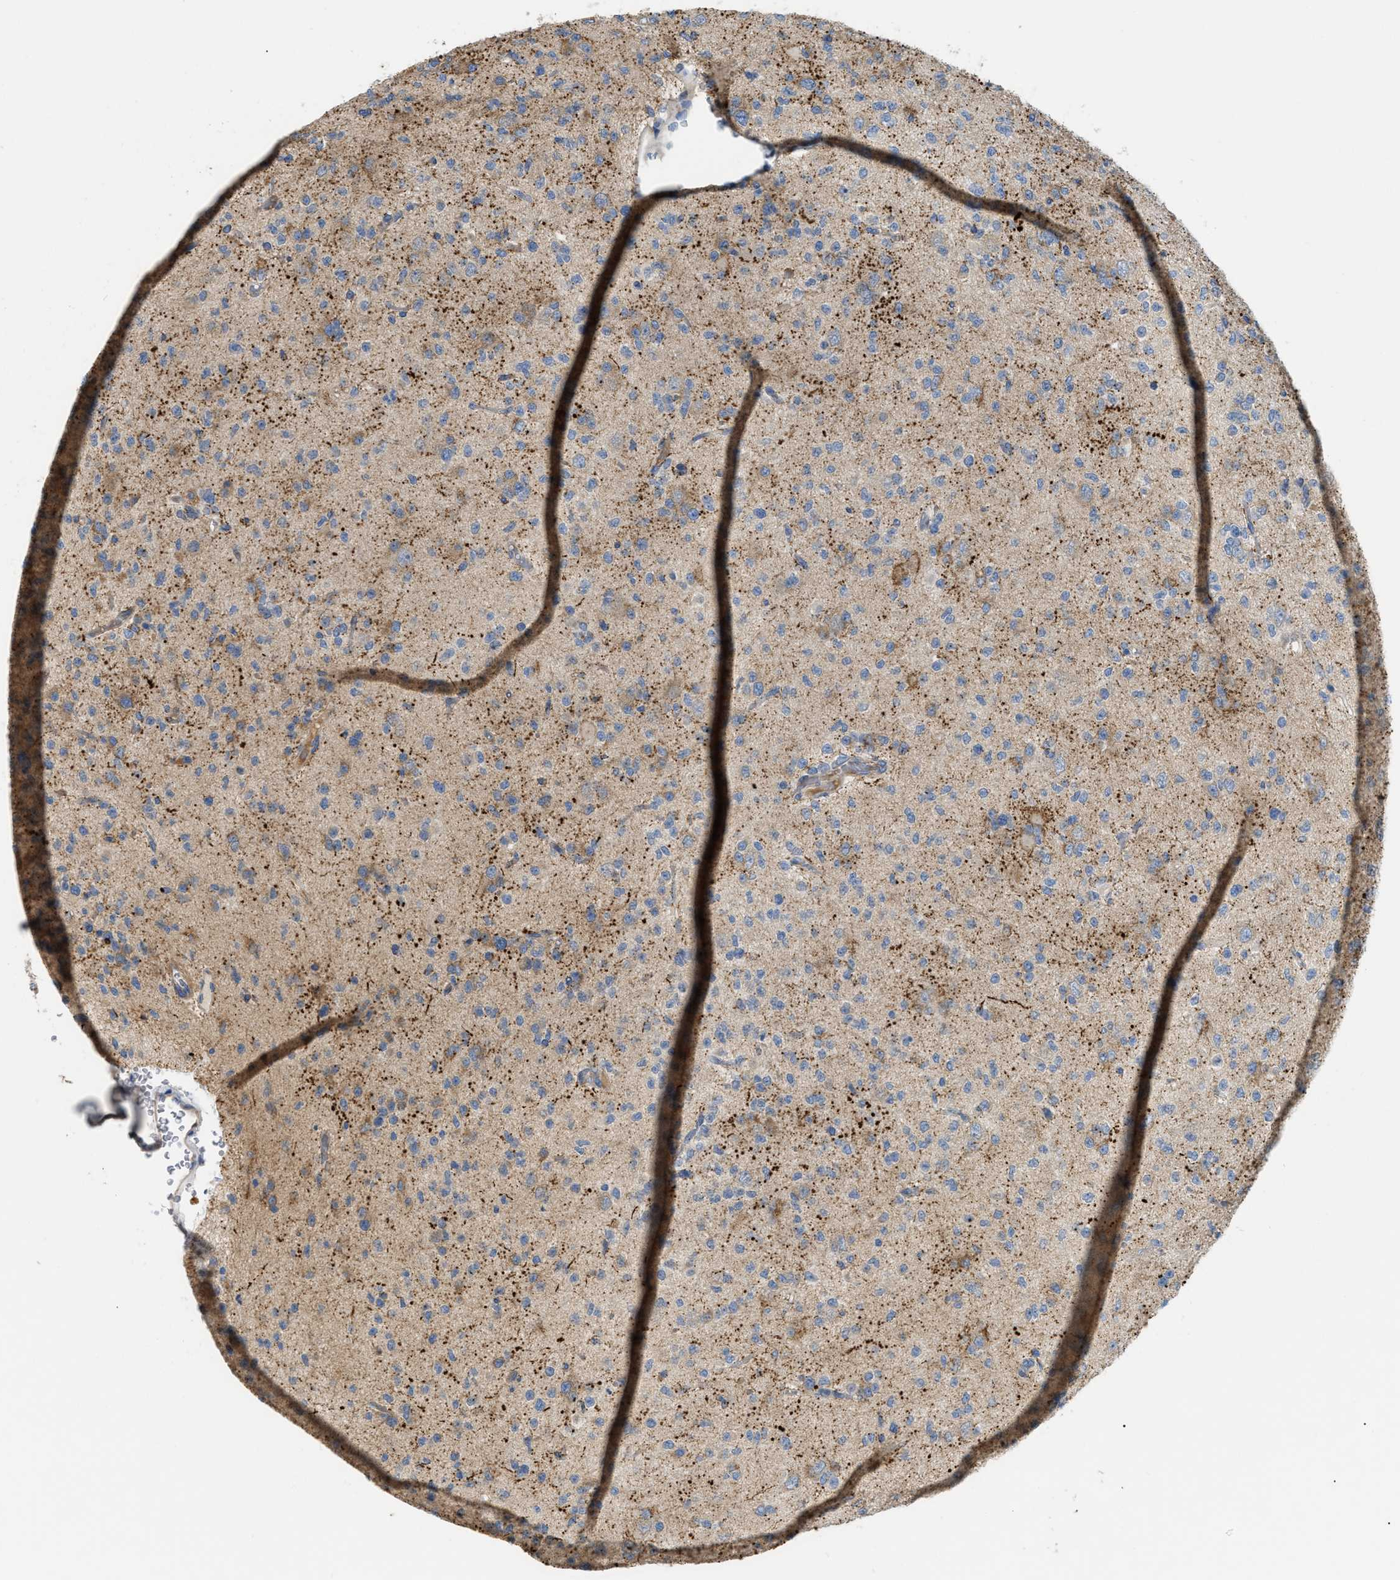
{"staining": {"intensity": "negative", "quantity": "none", "location": "none"}, "tissue": "glioma", "cell_type": "Tumor cells", "image_type": "cancer", "snomed": [{"axis": "morphology", "description": "Glioma, malignant, Low grade"}, {"axis": "topography", "description": "Brain"}], "caption": "High power microscopy histopathology image of an immunohistochemistry image of malignant glioma (low-grade), revealing no significant staining in tumor cells.", "gene": "DHX58", "patient": {"sex": "male", "age": 38}}